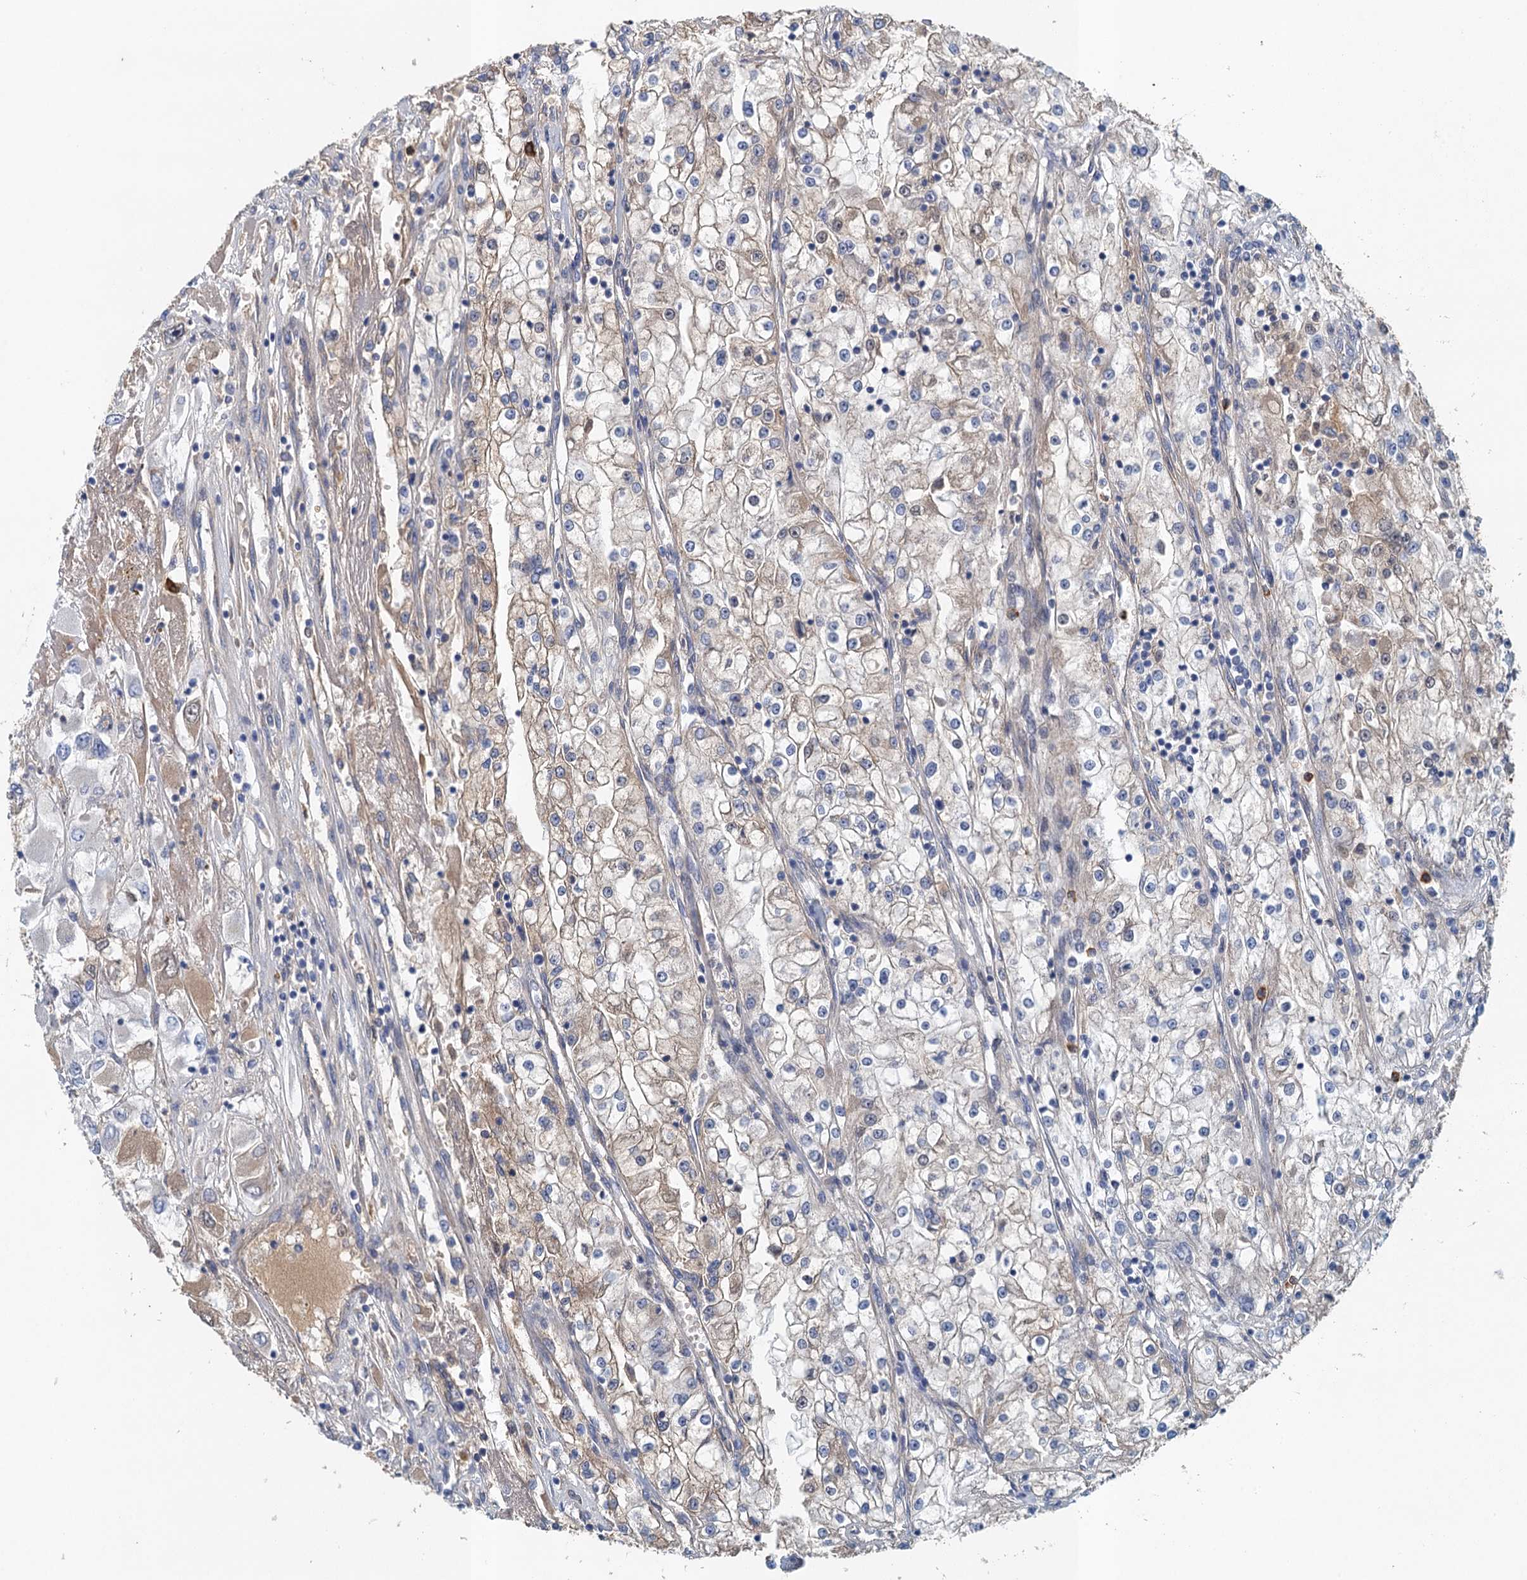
{"staining": {"intensity": "weak", "quantity": "<25%", "location": "cytoplasmic/membranous"}, "tissue": "renal cancer", "cell_type": "Tumor cells", "image_type": "cancer", "snomed": [{"axis": "morphology", "description": "Adenocarcinoma, NOS"}, {"axis": "topography", "description": "Kidney"}], "caption": "The immunohistochemistry image has no significant positivity in tumor cells of renal cancer (adenocarcinoma) tissue. The staining is performed using DAB brown chromogen with nuclei counter-stained in using hematoxylin.", "gene": "TPCN1", "patient": {"sex": "female", "age": 52}}